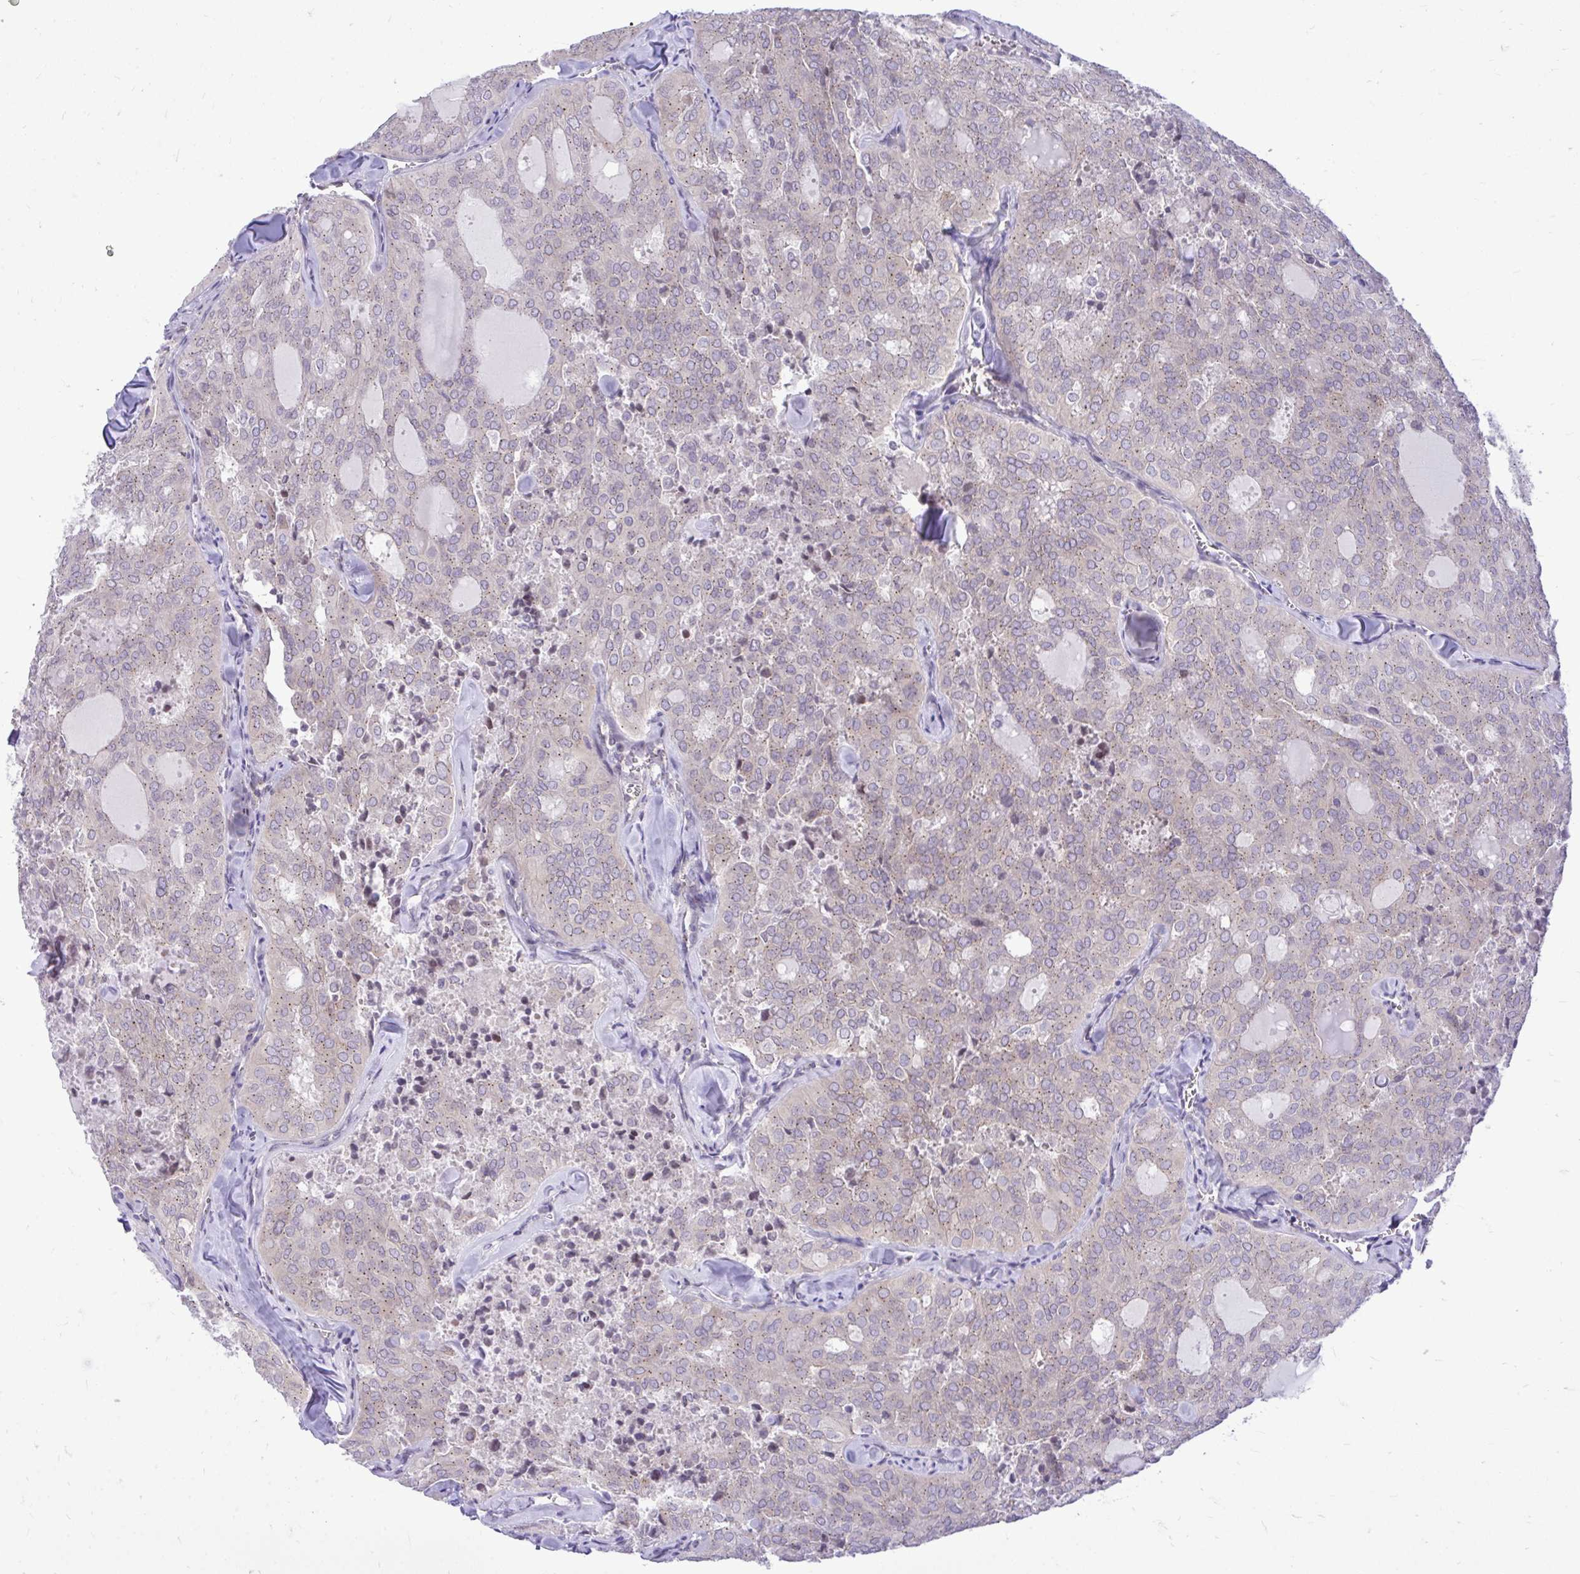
{"staining": {"intensity": "weak", "quantity": "25%-75%", "location": "cytoplasmic/membranous"}, "tissue": "thyroid cancer", "cell_type": "Tumor cells", "image_type": "cancer", "snomed": [{"axis": "morphology", "description": "Follicular adenoma carcinoma, NOS"}, {"axis": "topography", "description": "Thyroid gland"}], "caption": "An immunohistochemistry (IHC) image of tumor tissue is shown. Protein staining in brown shows weak cytoplasmic/membranous positivity in follicular adenoma carcinoma (thyroid) within tumor cells.", "gene": "CEACAM18", "patient": {"sex": "male", "age": 75}}